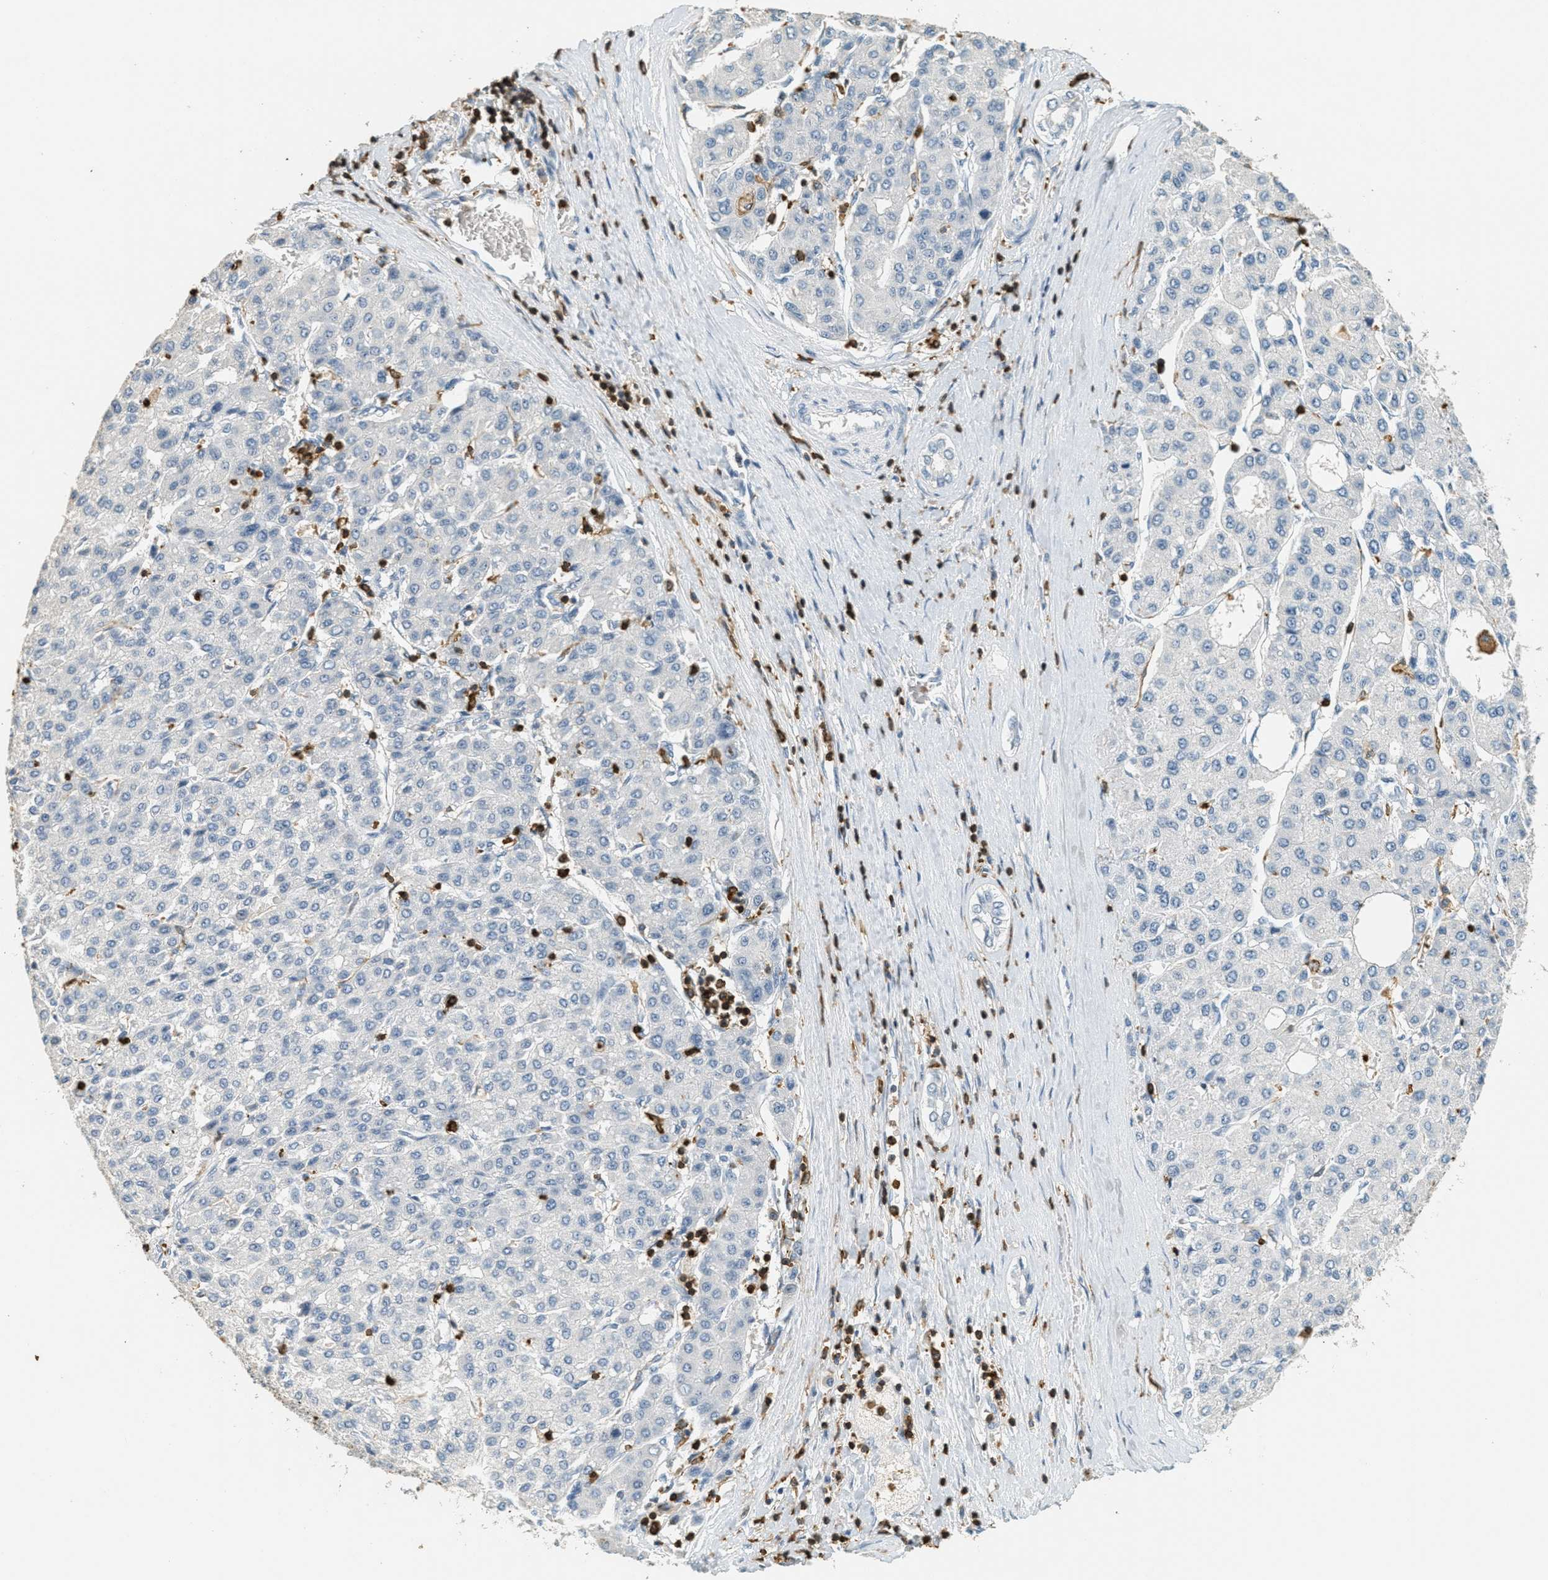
{"staining": {"intensity": "negative", "quantity": "none", "location": "none"}, "tissue": "liver cancer", "cell_type": "Tumor cells", "image_type": "cancer", "snomed": [{"axis": "morphology", "description": "Carcinoma, Hepatocellular, NOS"}, {"axis": "topography", "description": "Liver"}], "caption": "A micrograph of human hepatocellular carcinoma (liver) is negative for staining in tumor cells.", "gene": "LSP1", "patient": {"sex": "male", "age": 65}}